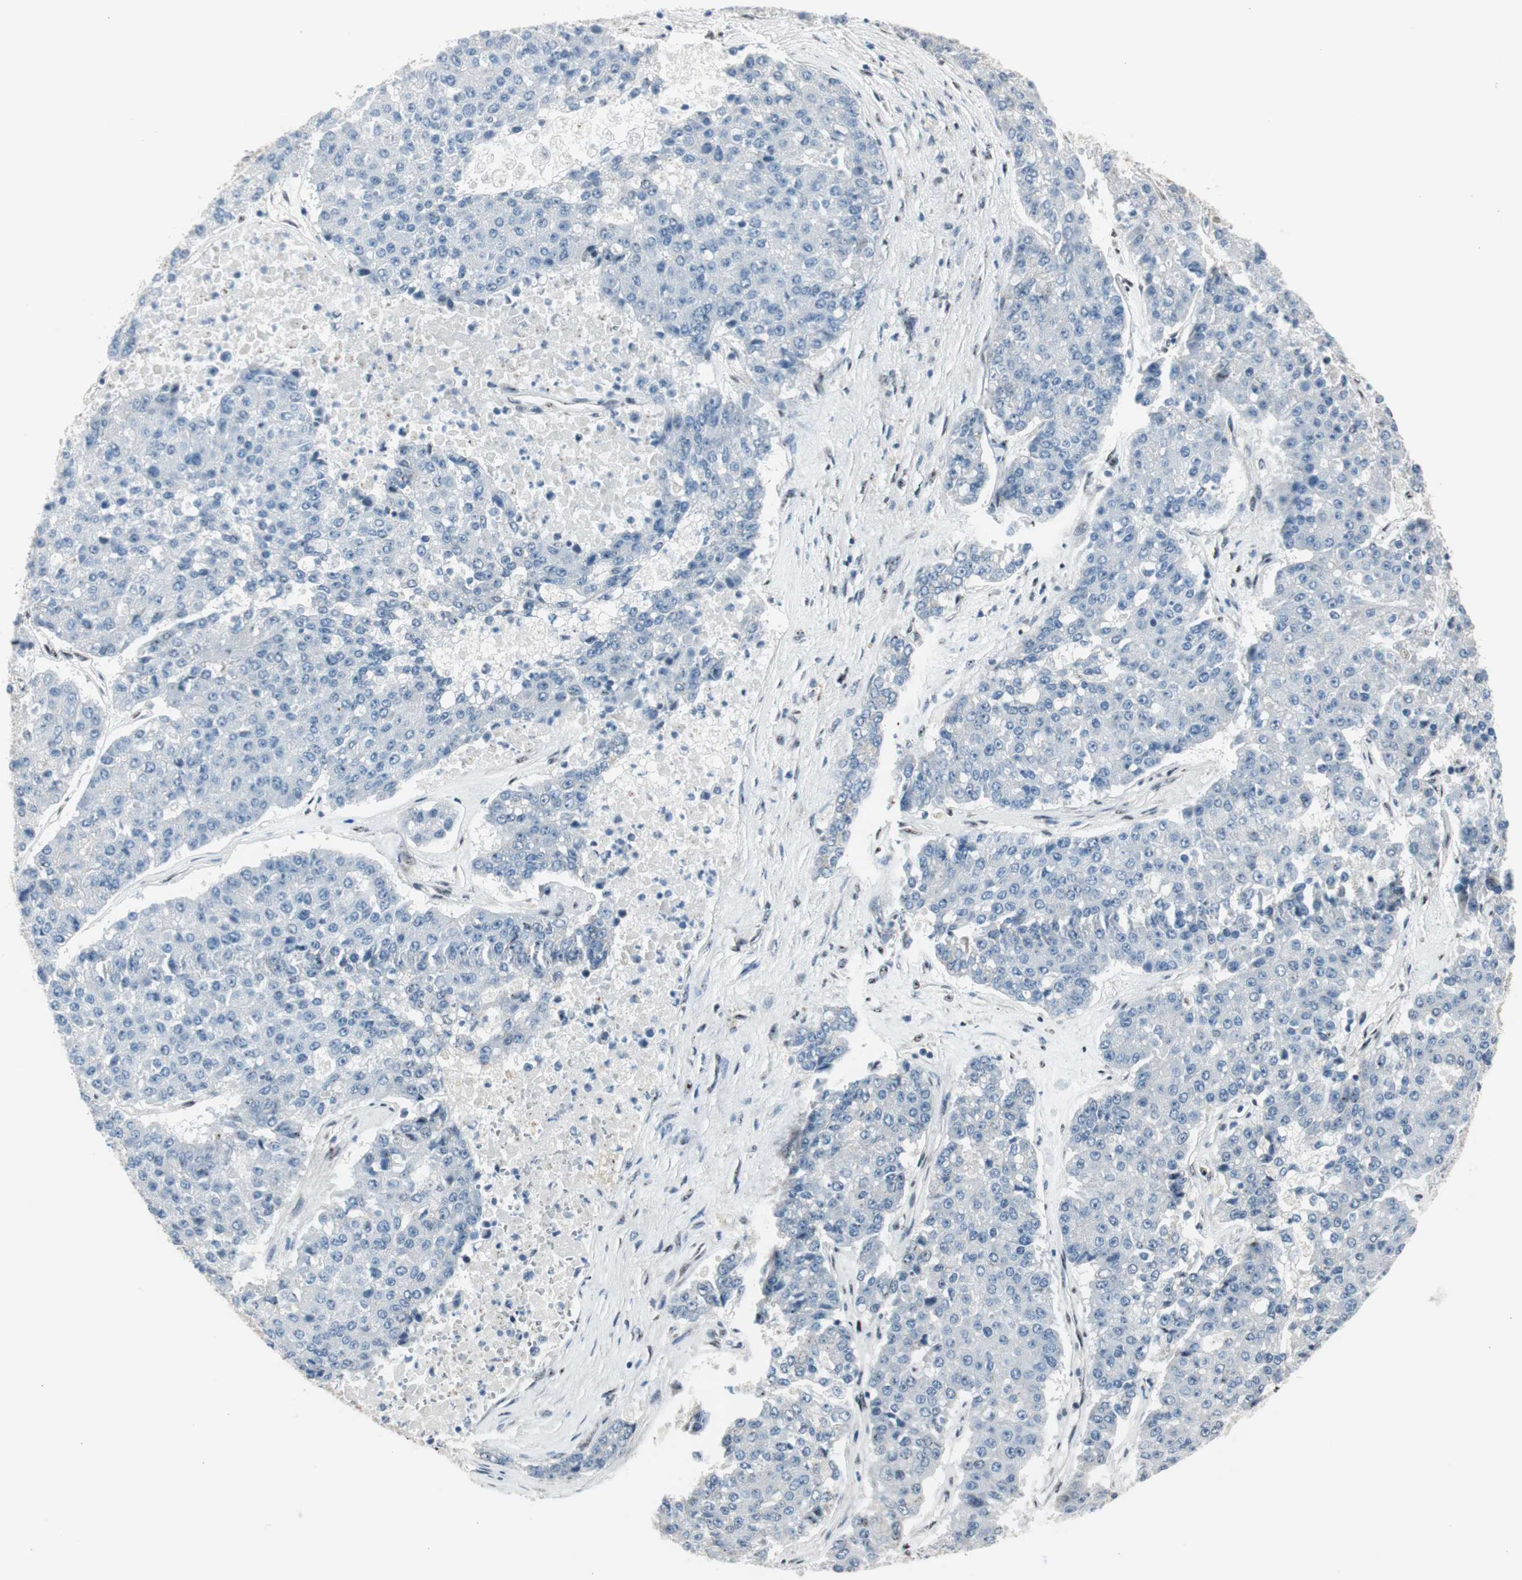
{"staining": {"intensity": "negative", "quantity": "none", "location": "none"}, "tissue": "pancreatic cancer", "cell_type": "Tumor cells", "image_type": "cancer", "snomed": [{"axis": "morphology", "description": "Adenocarcinoma, NOS"}, {"axis": "topography", "description": "Pancreas"}], "caption": "A photomicrograph of human pancreatic cancer (adenocarcinoma) is negative for staining in tumor cells.", "gene": "PML", "patient": {"sex": "male", "age": 50}}